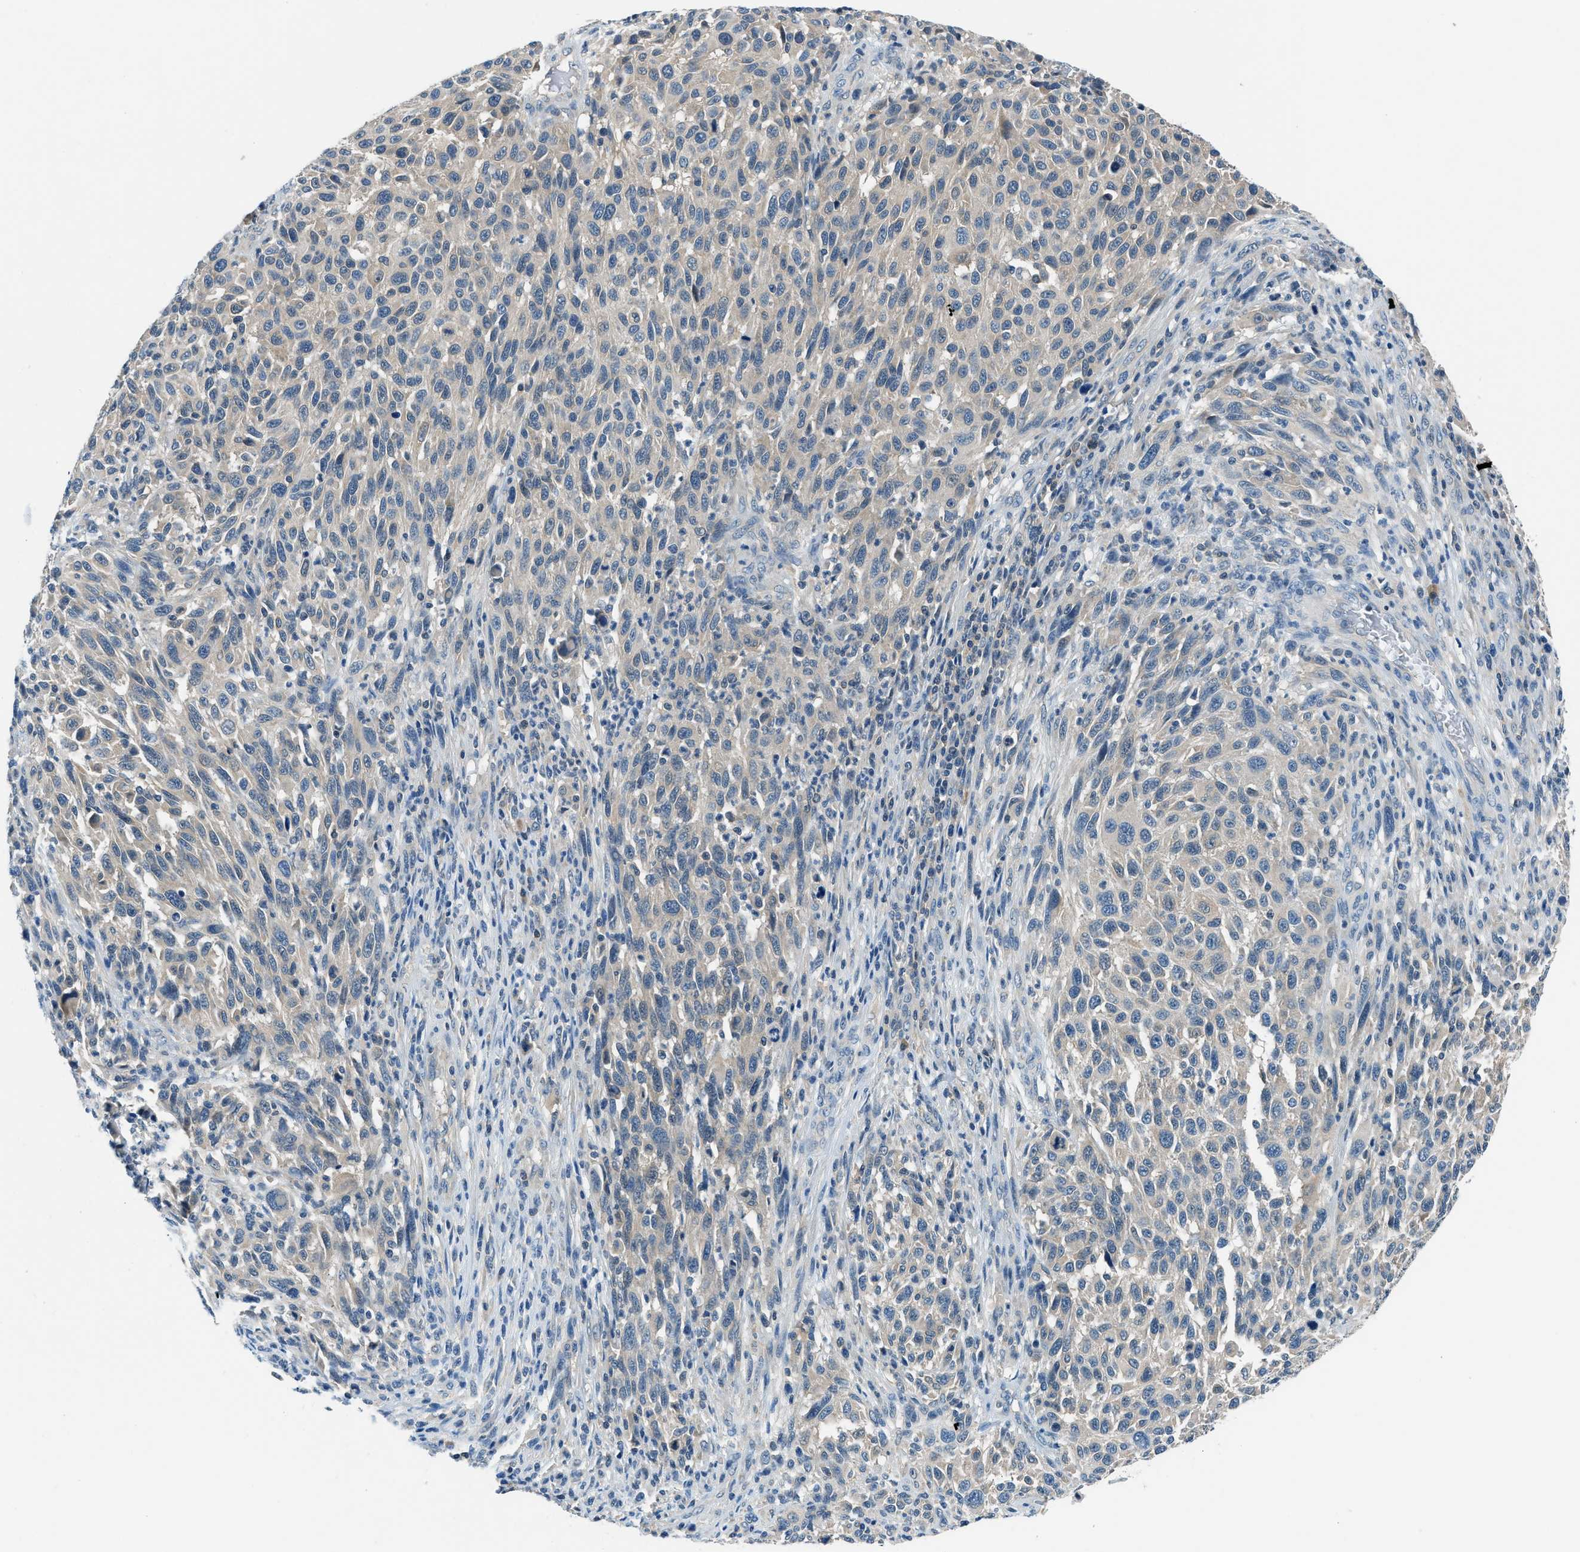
{"staining": {"intensity": "negative", "quantity": "none", "location": "none"}, "tissue": "melanoma", "cell_type": "Tumor cells", "image_type": "cancer", "snomed": [{"axis": "morphology", "description": "Malignant melanoma, Metastatic site"}, {"axis": "topography", "description": "Lymph node"}], "caption": "Tumor cells show no significant positivity in melanoma. (DAB (3,3'-diaminobenzidine) immunohistochemistry (IHC) visualized using brightfield microscopy, high magnification).", "gene": "ACP1", "patient": {"sex": "male", "age": 61}}